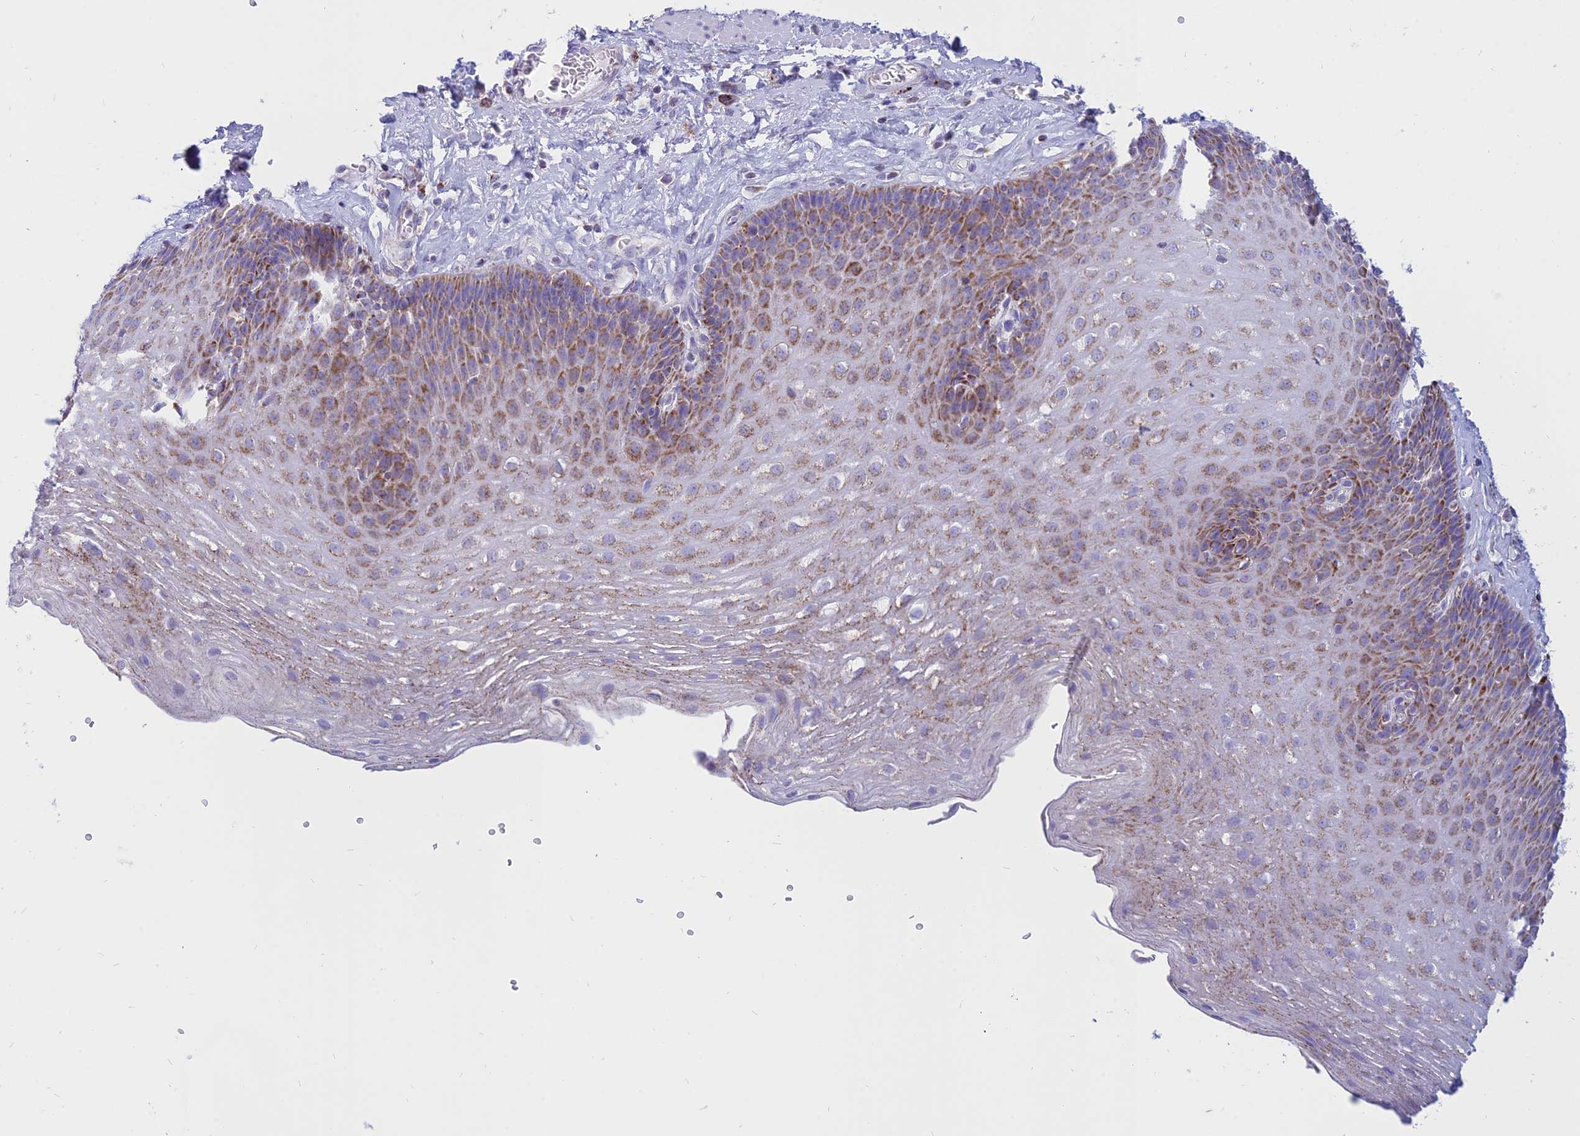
{"staining": {"intensity": "moderate", "quantity": ">75%", "location": "cytoplasmic/membranous"}, "tissue": "esophagus", "cell_type": "Squamous epithelial cells", "image_type": "normal", "snomed": [{"axis": "morphology", "description": "Normal tissue, NOS"}, {"axis": "topography", "description": "Esophagus"}], "caption": "Immunohistochemistry (IHC) (DAB (3,3'-diaminobenzidine)) staining of benign esophagus reveals moderate cytoplasmic/membranous protein expression in about >75% of squamous epithelial cells.", "gene": "PACC1", "patient": {"sex": "female", "age": 66}}